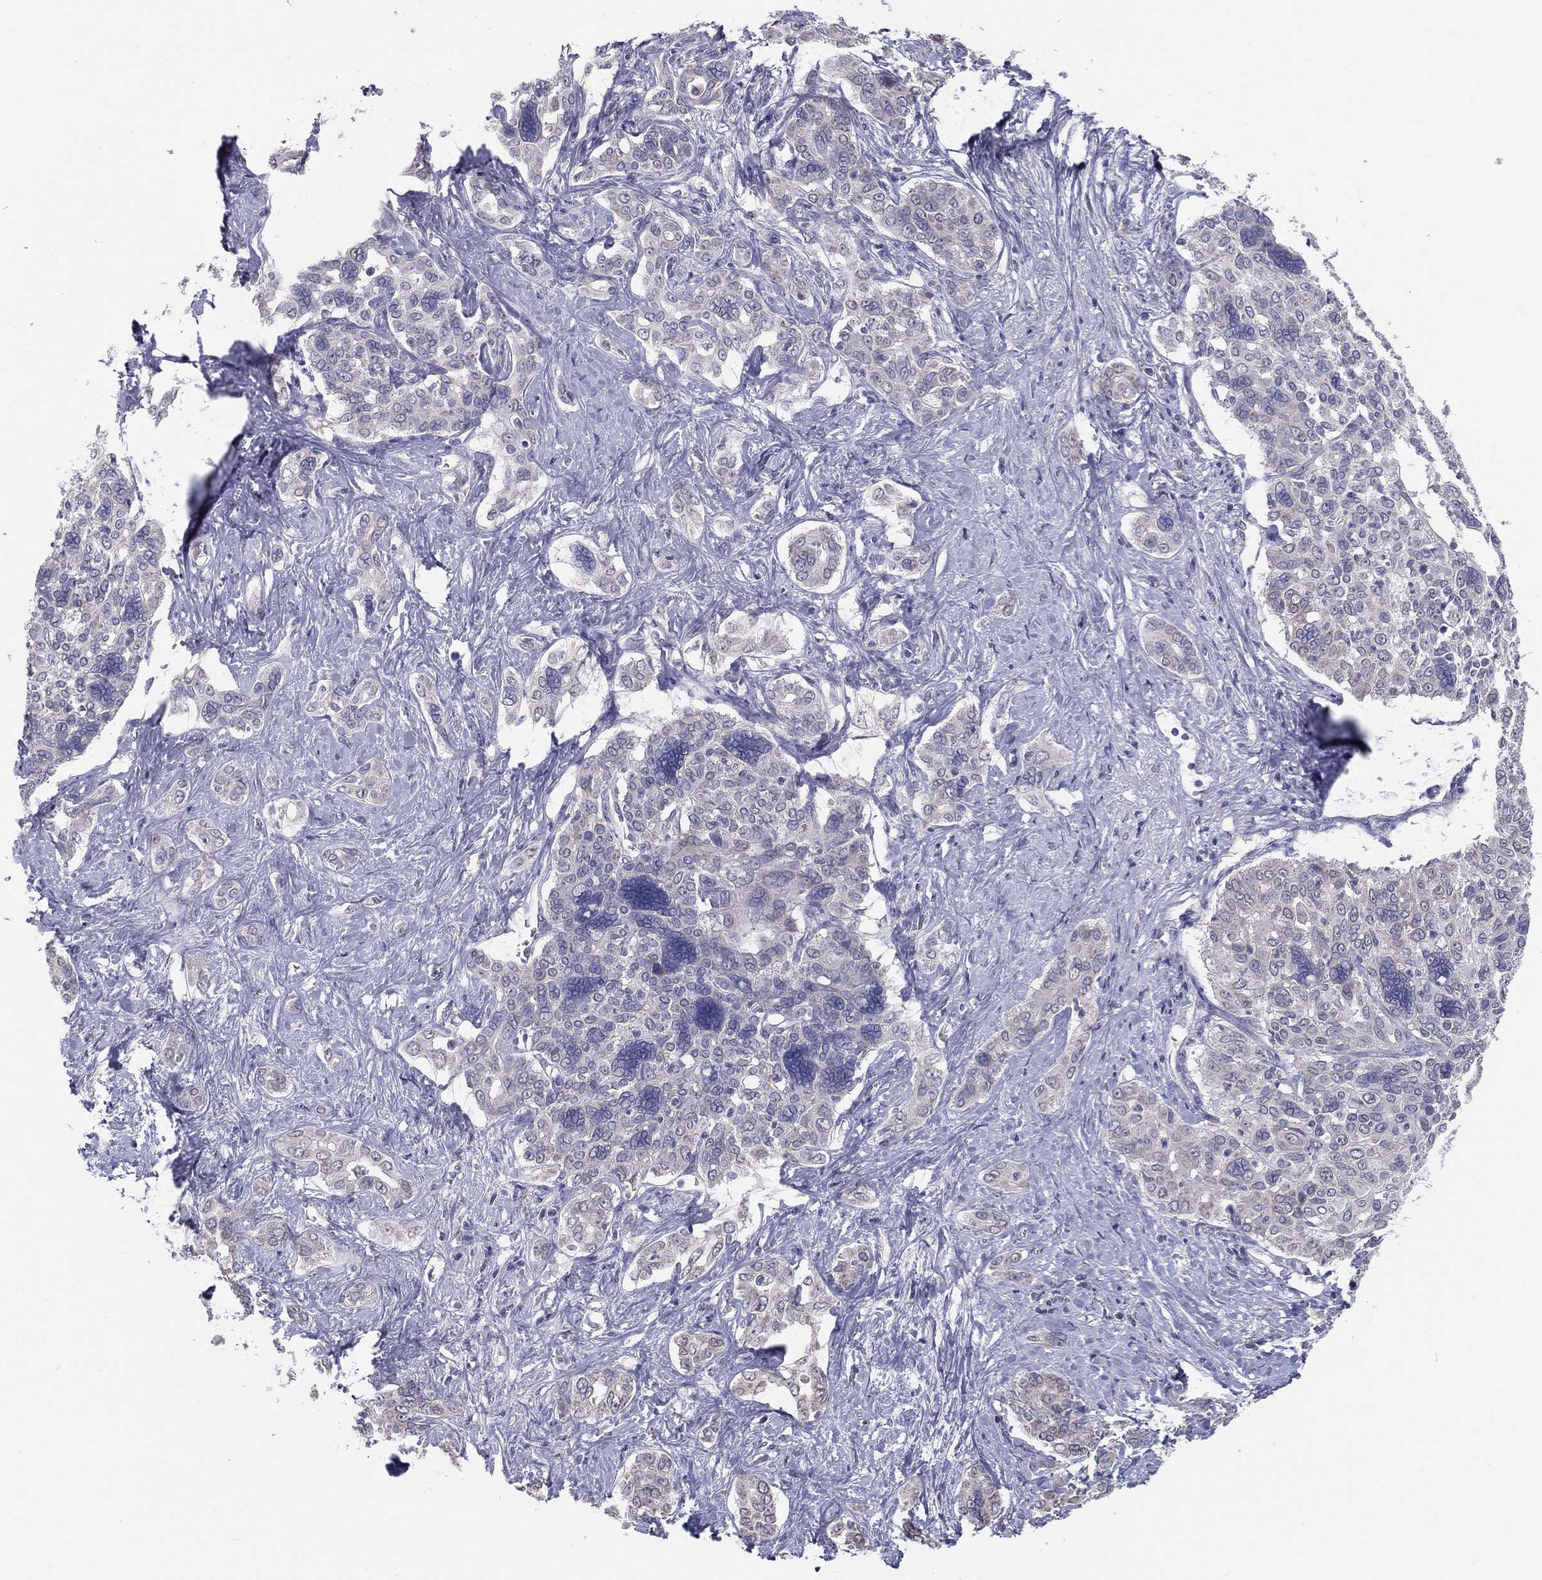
{"staining": {"intensity": "negative", "quantity": "none", "location": "none"}, "tissue": "liver cancer", "cell_type": "Tumor cells", "image_type": "cancer", "snomed": [{"axis": "morphology", "description": "Cholangiocarcinoma"}, {"axis": "topography", "description": "Liver"}], "caption": "IHC of human liver cancer reveals no positivity in tumor cells. (Brightfield microscopy of DAB immunohistochemistry (IHC) at high magnification).", "gene": "PCSK1", "patient": {"sex": "female", "age": 47}}